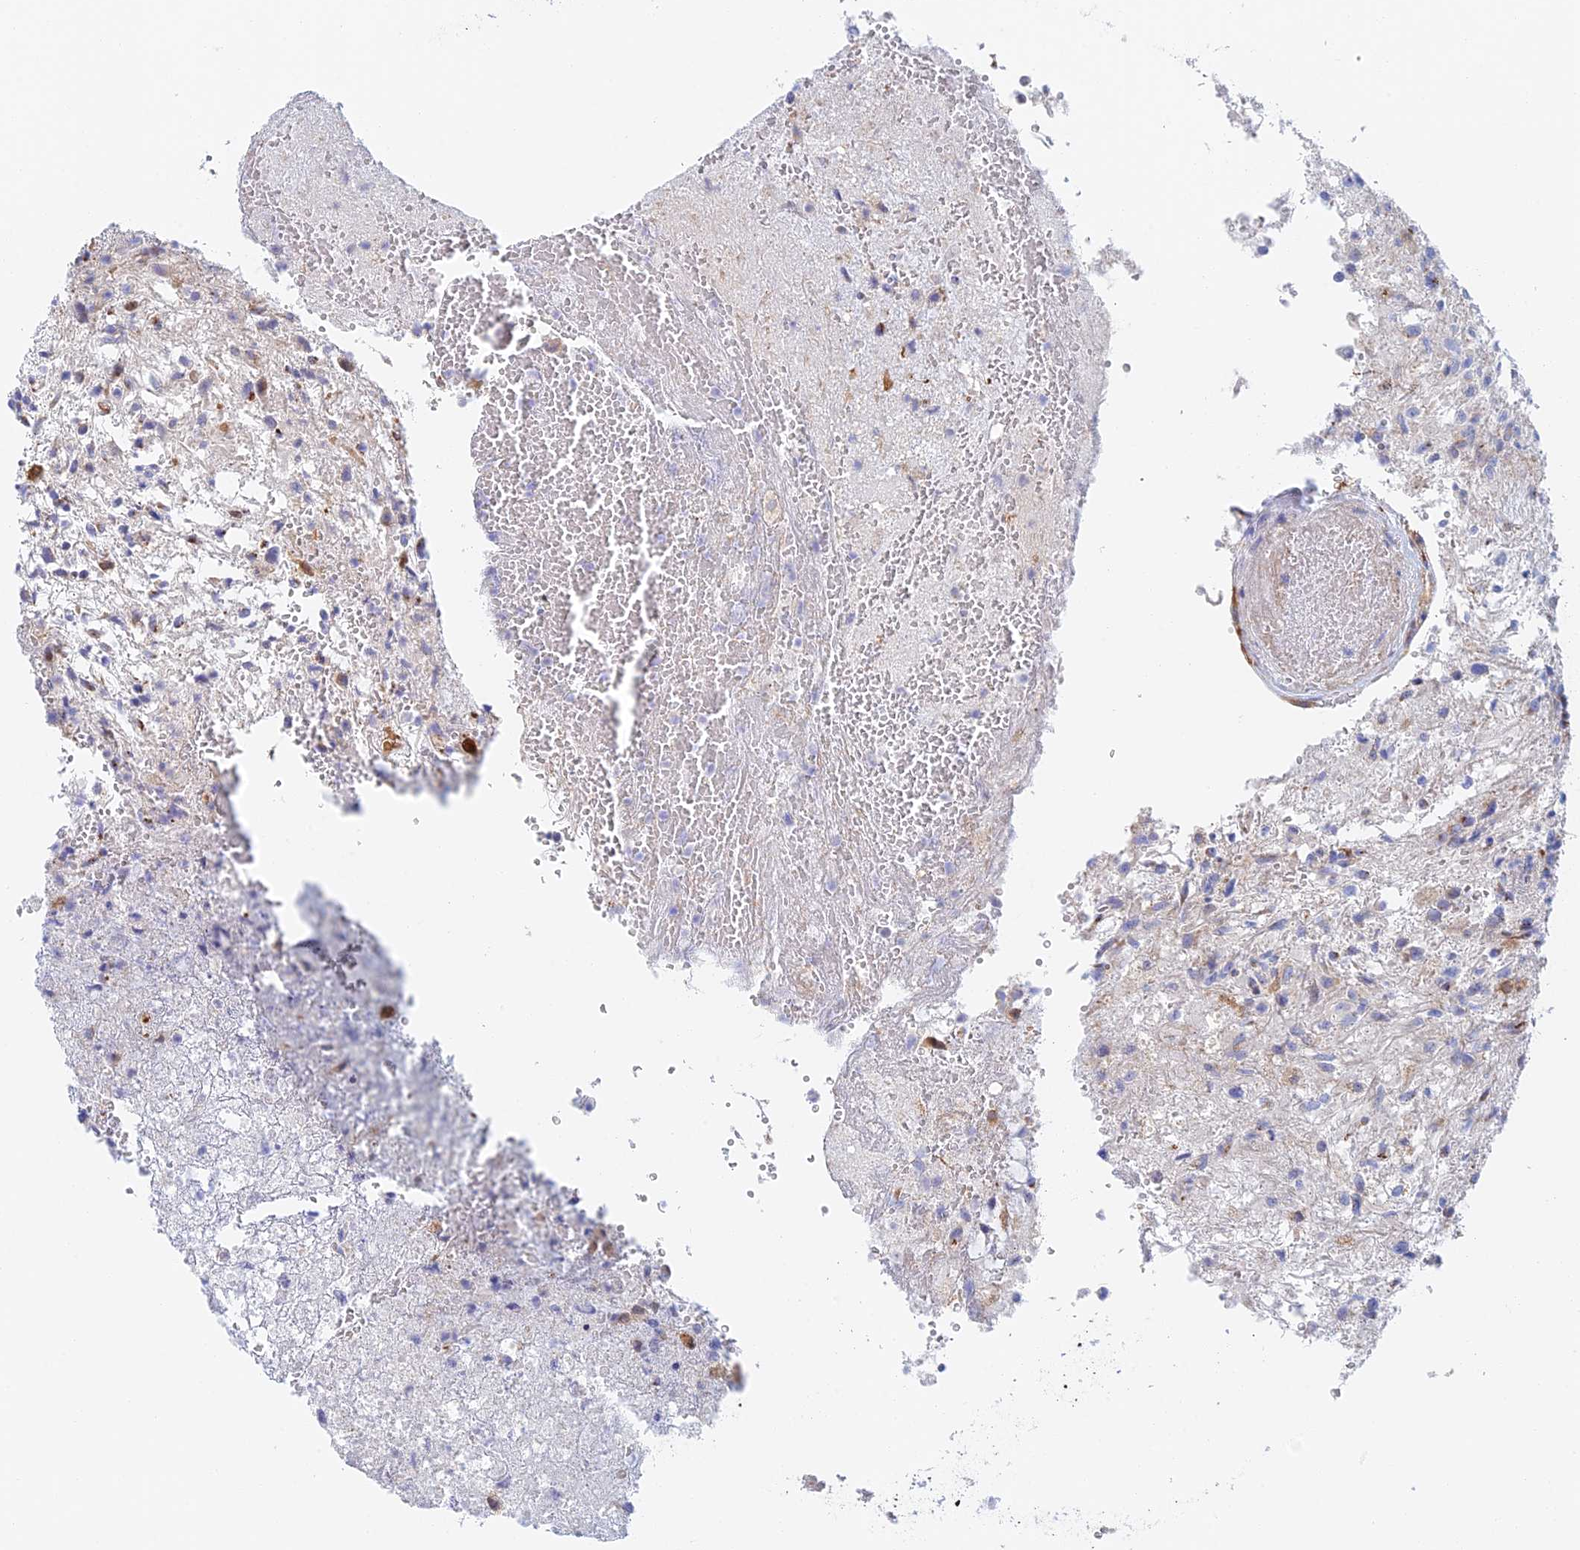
{"staining": {"intensity": "negative", "quantity": "none", "location": "none"}, "tissue": "glioma", "cell_type": "Tumor cells", "image_type": "cancer", "snomed": [{"axis": "morphology", "description": "Glioma, malignant, High grade"}, {"axis": "topography", "description": "Brain"}], "caption": "This is an immunohistochemistry micrograph of human glioma. There is no expression in tumor cells.", "gene": "SLC24A3", "patient": {"sex": "male", "age": 56}}